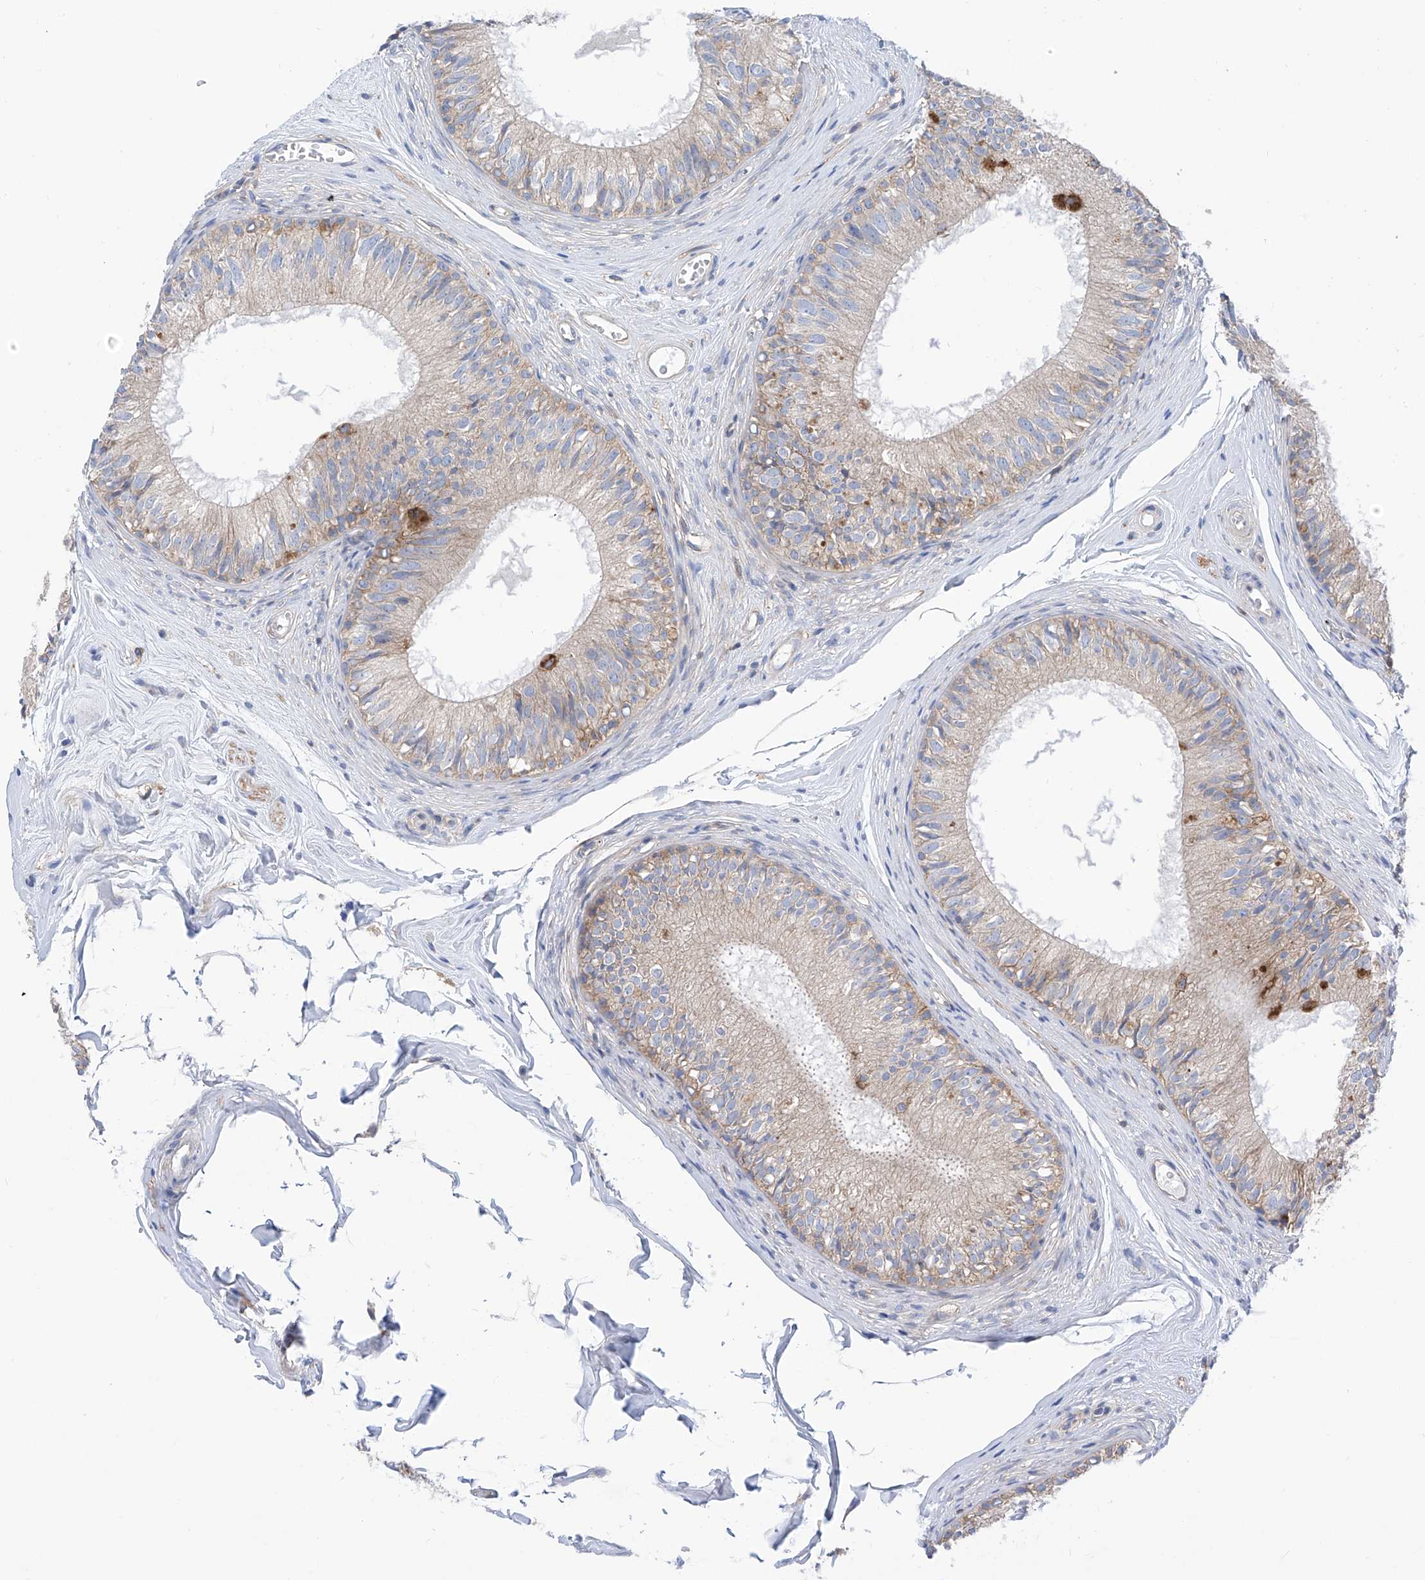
{"staining": {"intensity": "weak", "quantity": "25%-75%", "location": "cytoplasmic/membranous"}, "tissue": "epididymis", "cell_type": "Glandular cells", "image_type": "normal", "snomed": [{"axis": "morphology", "description": "Normal tissue, NOS"}, {"axis": "morphology", "description": "Seminoma in situ"}, {"axis": "topography", "description": "Testis"}, {"axis": "topography", "description": "Epididymis"}], "caption": "Protein expression analysis of normal epididymis shows weak cytoplasmic/membranous staining in about 25%-75% of glandular cells. The staining was performed using DAB (3,3'-diaminobenzidine), with brown indicating positive protein expression. Nuclei are stained blue with hematoxylin.", "gene": "P2RX7", "patient": {"sex": "male", "age": 28}}